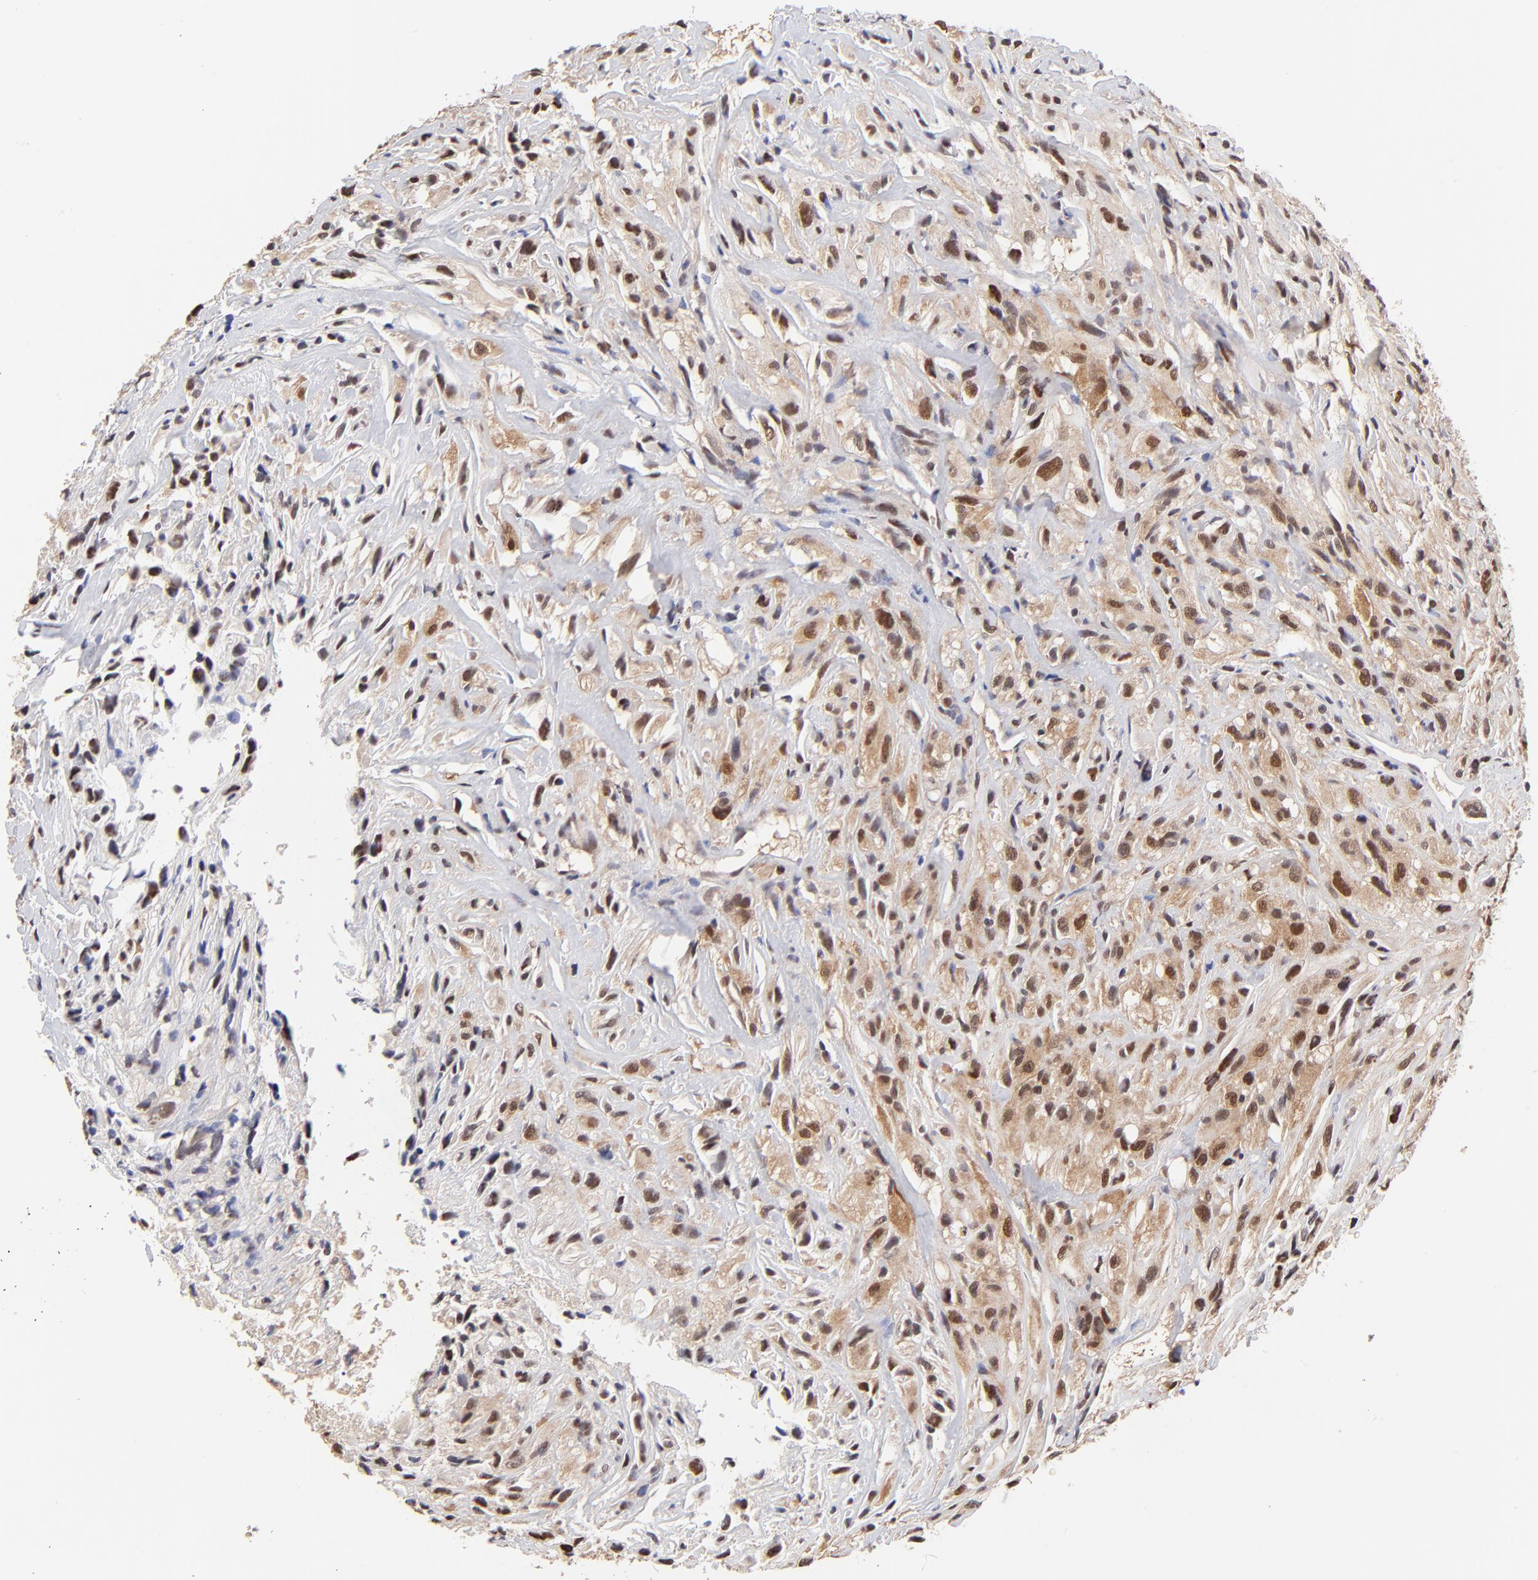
{"staining": {"intensity": "moderate", "quantity": ">75%", "location": "nuclear"}, "tissue": "glioma", "cell_type": "Tumor cells", "image_type": "cancer", "snomed": [{"axis": "morphology", "description": "Glioma, malignant, High grade"}, {"axis": "topography", "description": "Brain"}], "caption": "A medium amount of moderate nuclear positivity is appreciated in approximately >75% of tumor cells in glioma tissue.", "gene": "PSMC4", "patient": {"sex": "male", "age": 48}}